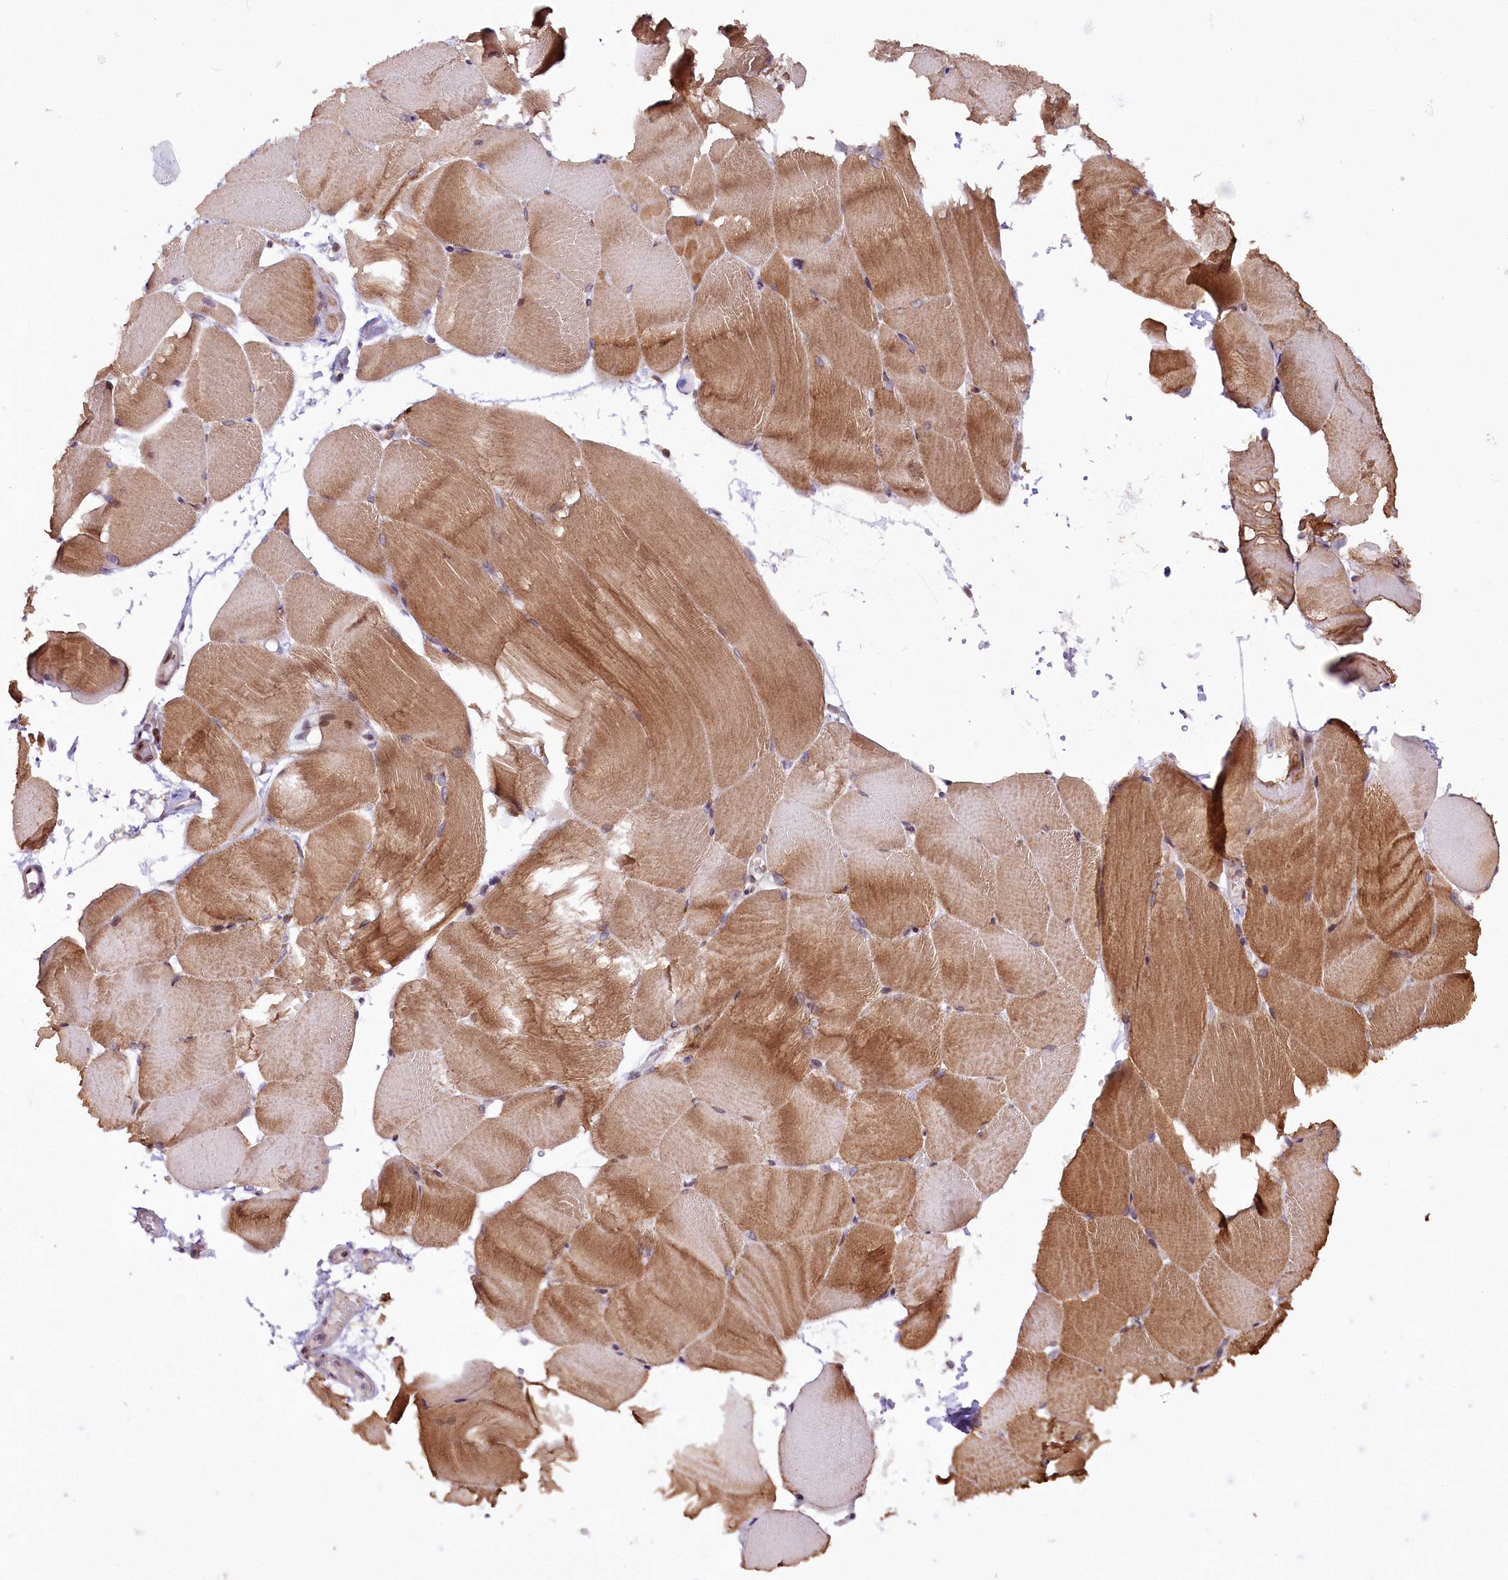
{"staining": {"intensity": "moderate", "quantity": ">75%", "location": "cytoplasmic/membranous"}, "tissue": "skeletal muscle", "cell_type": "Myocytes", "image_type": "normal", "snomed": [{"axis": "morphology", "description": "Normal tissue, NOS"}, {"axis": "topography", "description": "Skeletal muscle"}, {"axis": "topography", "description": "Parathyroid gland"}], "caption": "Benign skeletal muscle demonstrates moderate cytoplasmic/membranous staining in approximately >75% of myocytes, visualized by immunohistochemistry.", "gene": "ZNF226", "patient": {"sex": "female", "age": 37}}